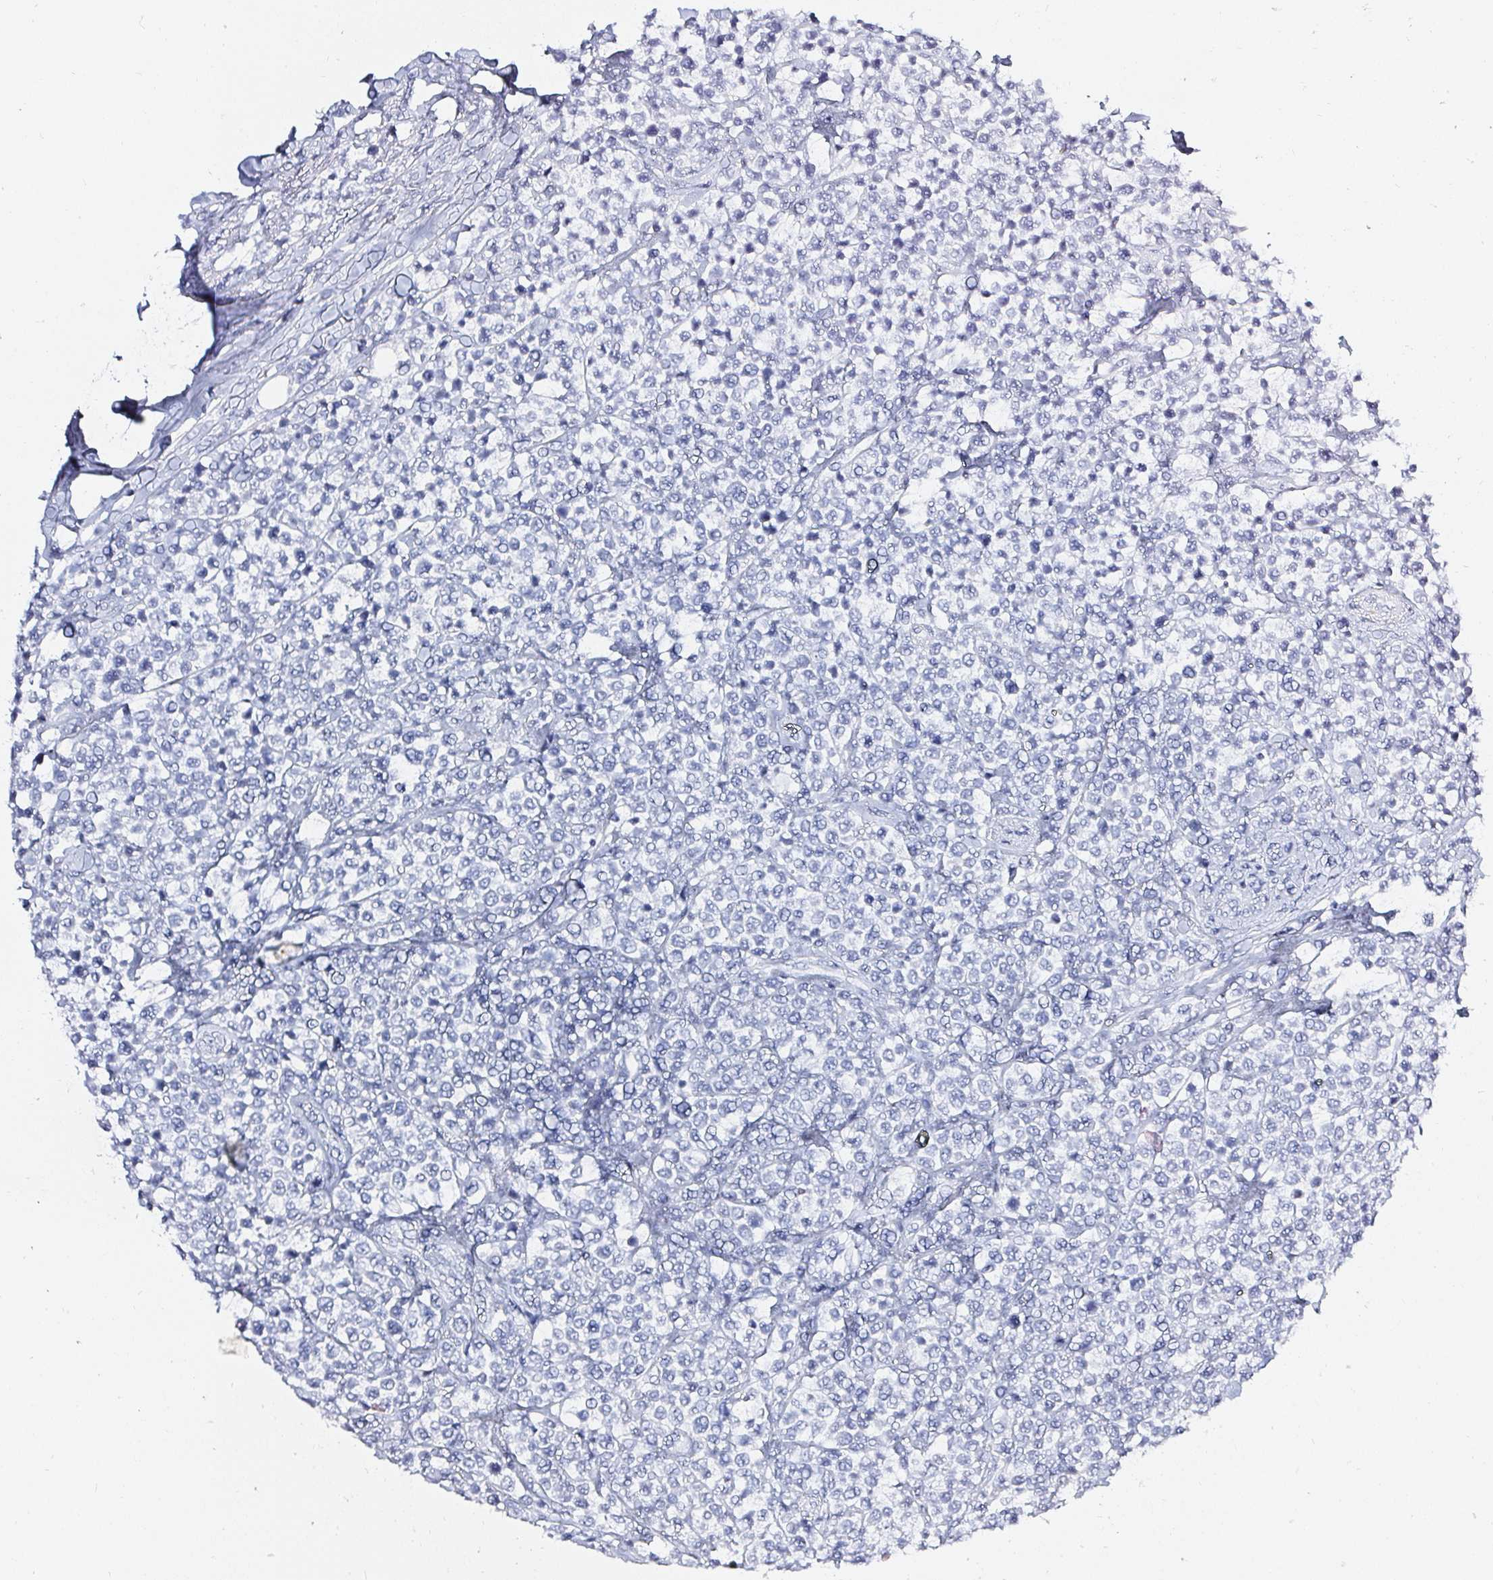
{"staining": {"intensity": "negative", "quantity": "none", "location": "none"}, "tissue": "lymphoma", "cell_type": "Tumor cells", "image_type": "cancer", "snomed": [{"axis": "morphology", "description": "Malignant lymphoma, non-Hodgkin's type, High grade"}, {"axis": "topography", "description": "Soft tissue"}], "caption": "This is an IHC photomicrograph of human lymphoma. There is no expression in tumor cells.", "gene": "ACAN", "patient": {"sex": "female", "age": 56}}